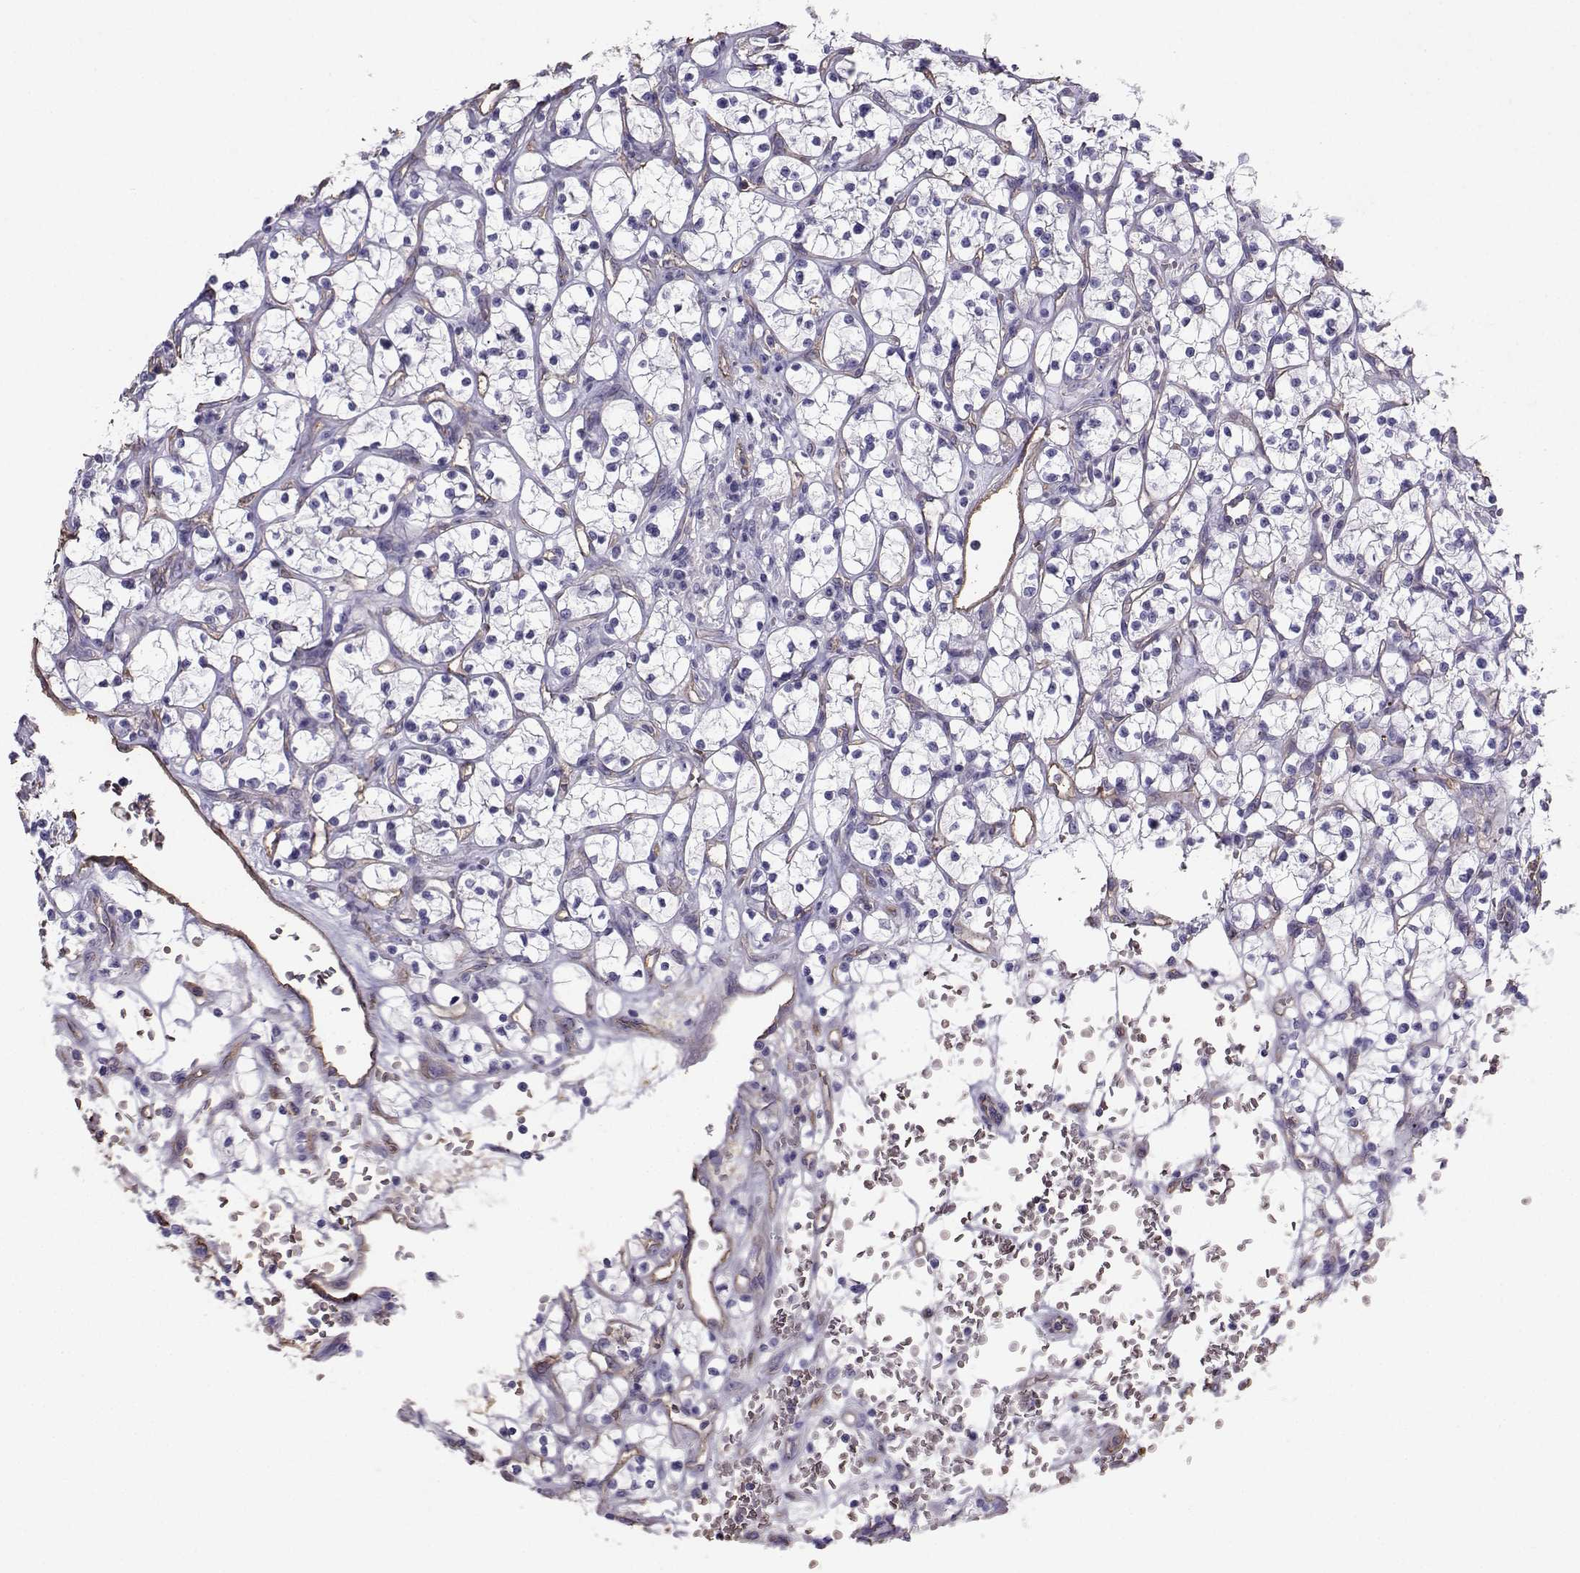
{"staining": {"intensity": "negative", "quantity": "none", "location": "none"}, "tissue": "renal cancer", "cell_type": "Tumor cells", "image_type": "cancer", "snomed": [{"axis": "morphology", "description": "Adenocarcinoma, NOS"}, {"axis": "topography", "description": "Kidney"}], "caption": "High magnification brightfield microscopy of renal cancer stained with DAB (3,3'-diaminobenzidine) (brown) and counterstained with hematoxylin (blue): tumor cells show no significant positivity.", "gene": "CLUL1", "patient": {"sex": "female", "age": 64}}